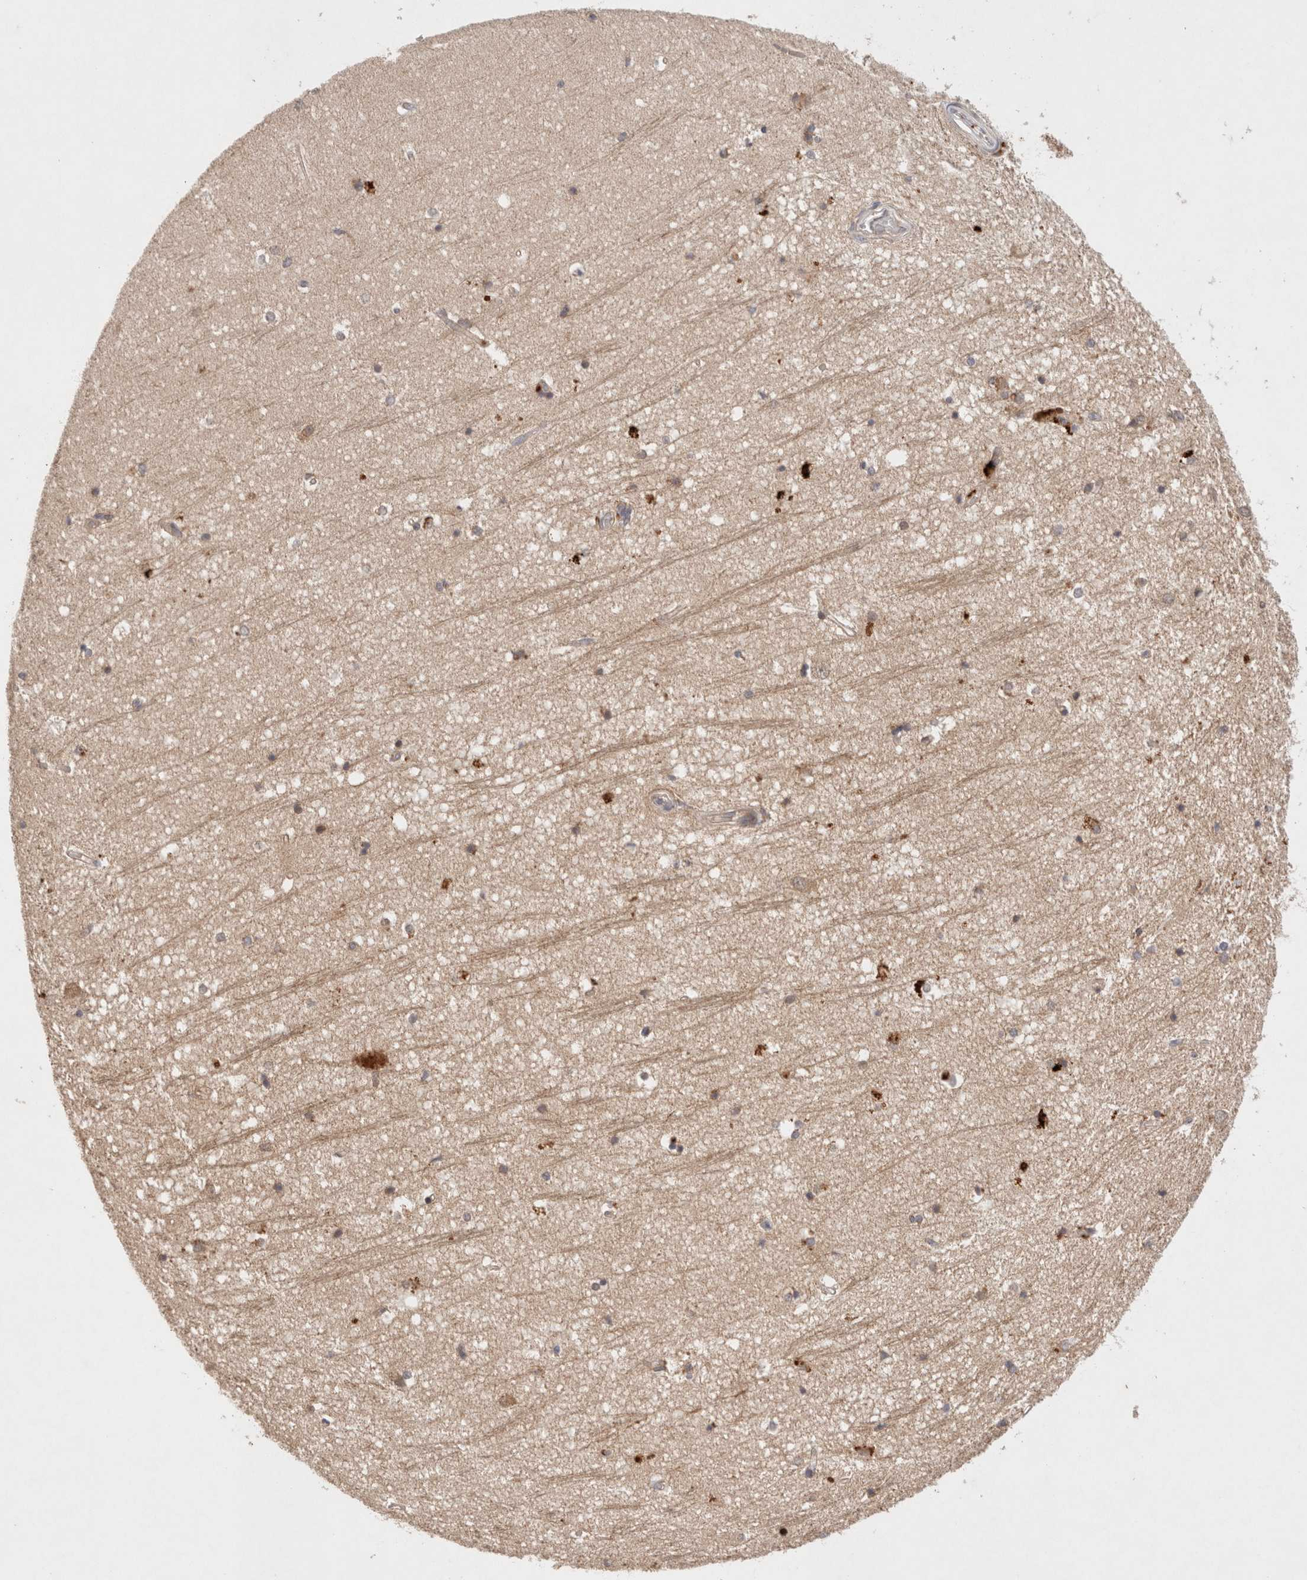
{"staining": {"intensity": "strong", "quantity": "<25%", "location": "cytoplasmic/membranous"}, "tissue": "hippocampus", "cell_type": "Glial cells", "image_type": "normal", "snomed": [{"axis": "morphology", "description": "Normal tissue, NOS"}, {"axis": "topography", "description": "Hippocampus"}], "caption": "The histopathology image reveals a brown stain indicating the presence of a protein in the cytoplasmic/membranous of glial cells in hippocampus.", "gene": "KLHL20", "patient": {"sex": "male", "age": 45}}